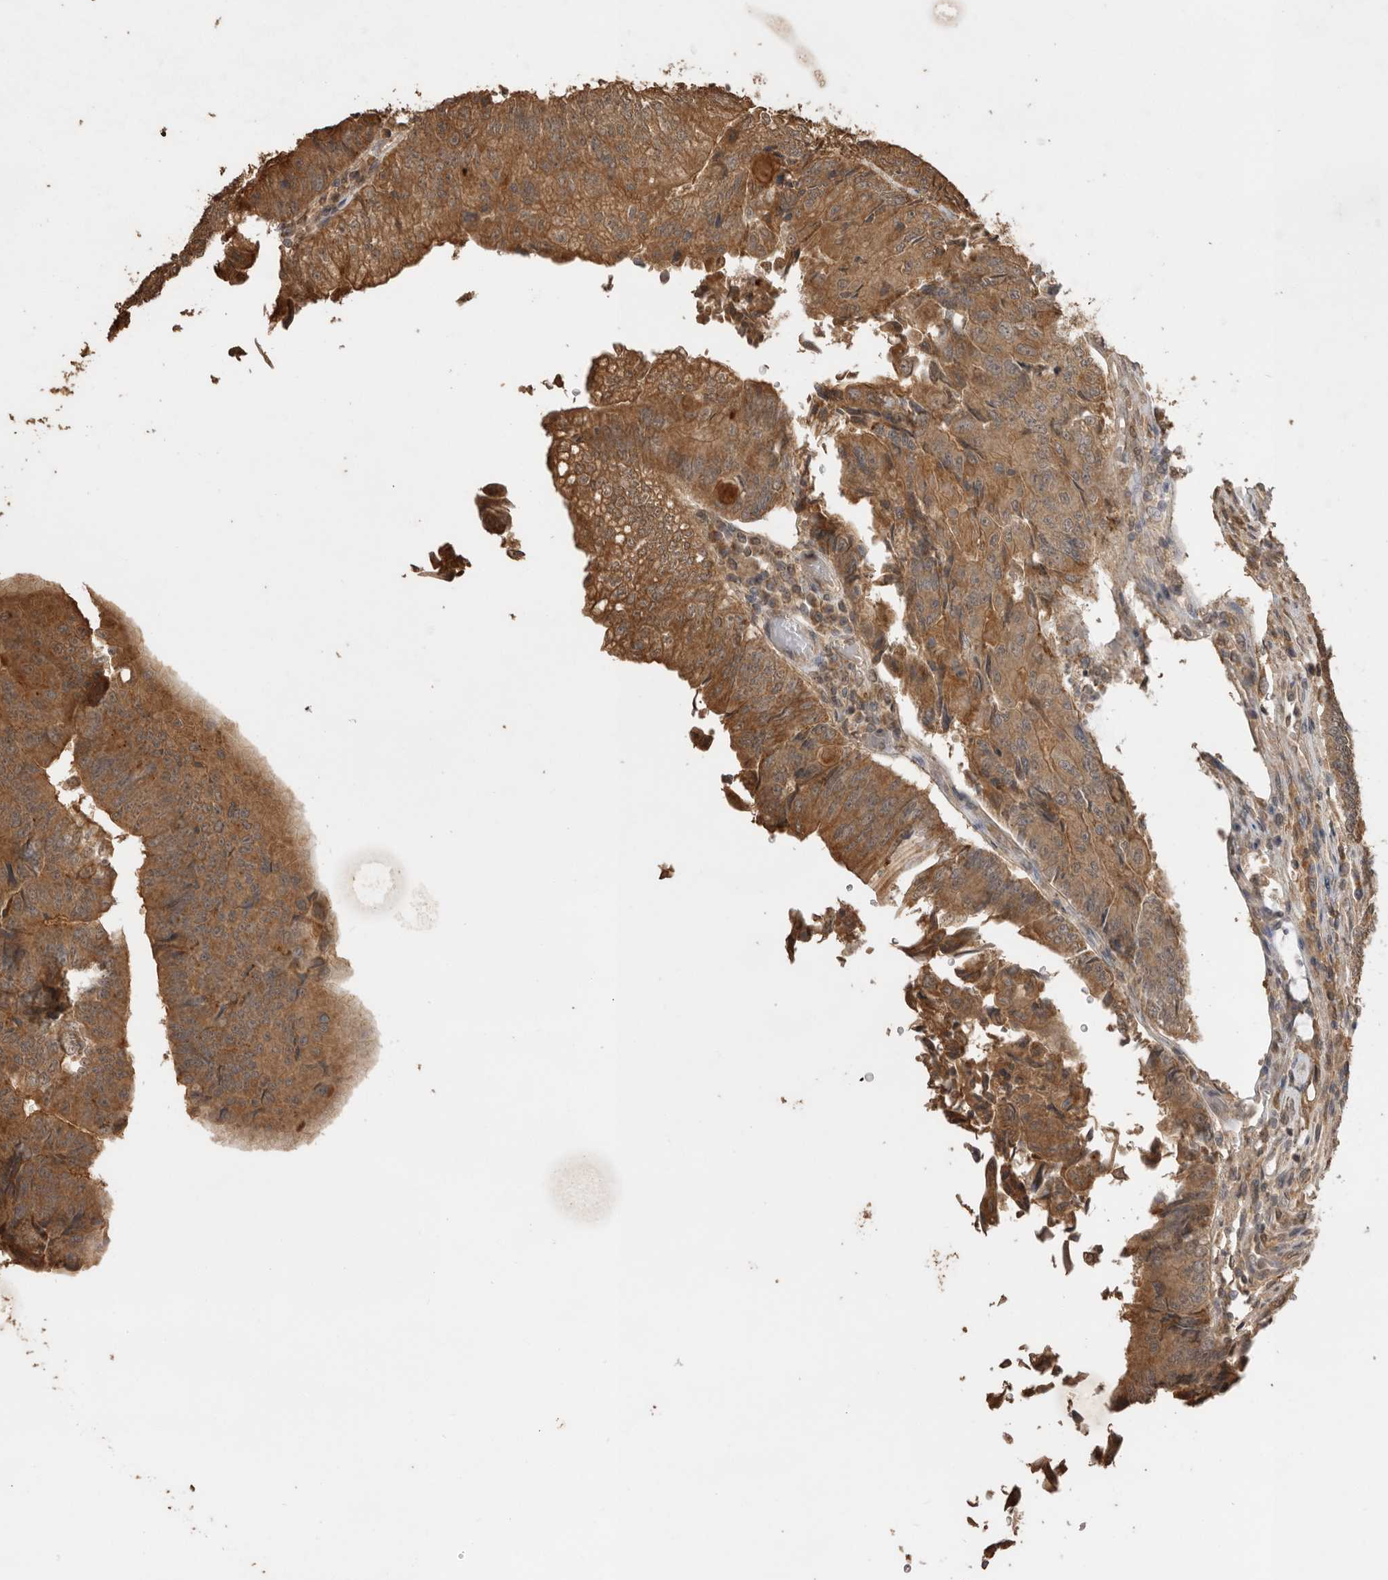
{"staining": {"intensity": "moderate", "quantity": ">75%", "location": "cytoplasmic/membranous"}, "tissue": "colorectal cancer", "cell_type": "Tumor cells", "image_type": "cancer", "snomed": [{"axis": "morphology", "description": "Adenocarcinoma, NOS"}, {"axis": "topography", "description": "Colon"}], "caption": "Protein expression analysis of human colorectal adenocarcinoma reveals moderate cytoplasmic/membranous staining in approximately >75% of tumor cells. (Stains: DAB (3,3'-diaminobenzidine) in brown, nuclei in blue, Microscopy: brightfield microscopy at high magnification).", "gene": "JAG2", "patient": {"sex": "female", "age": 67}}